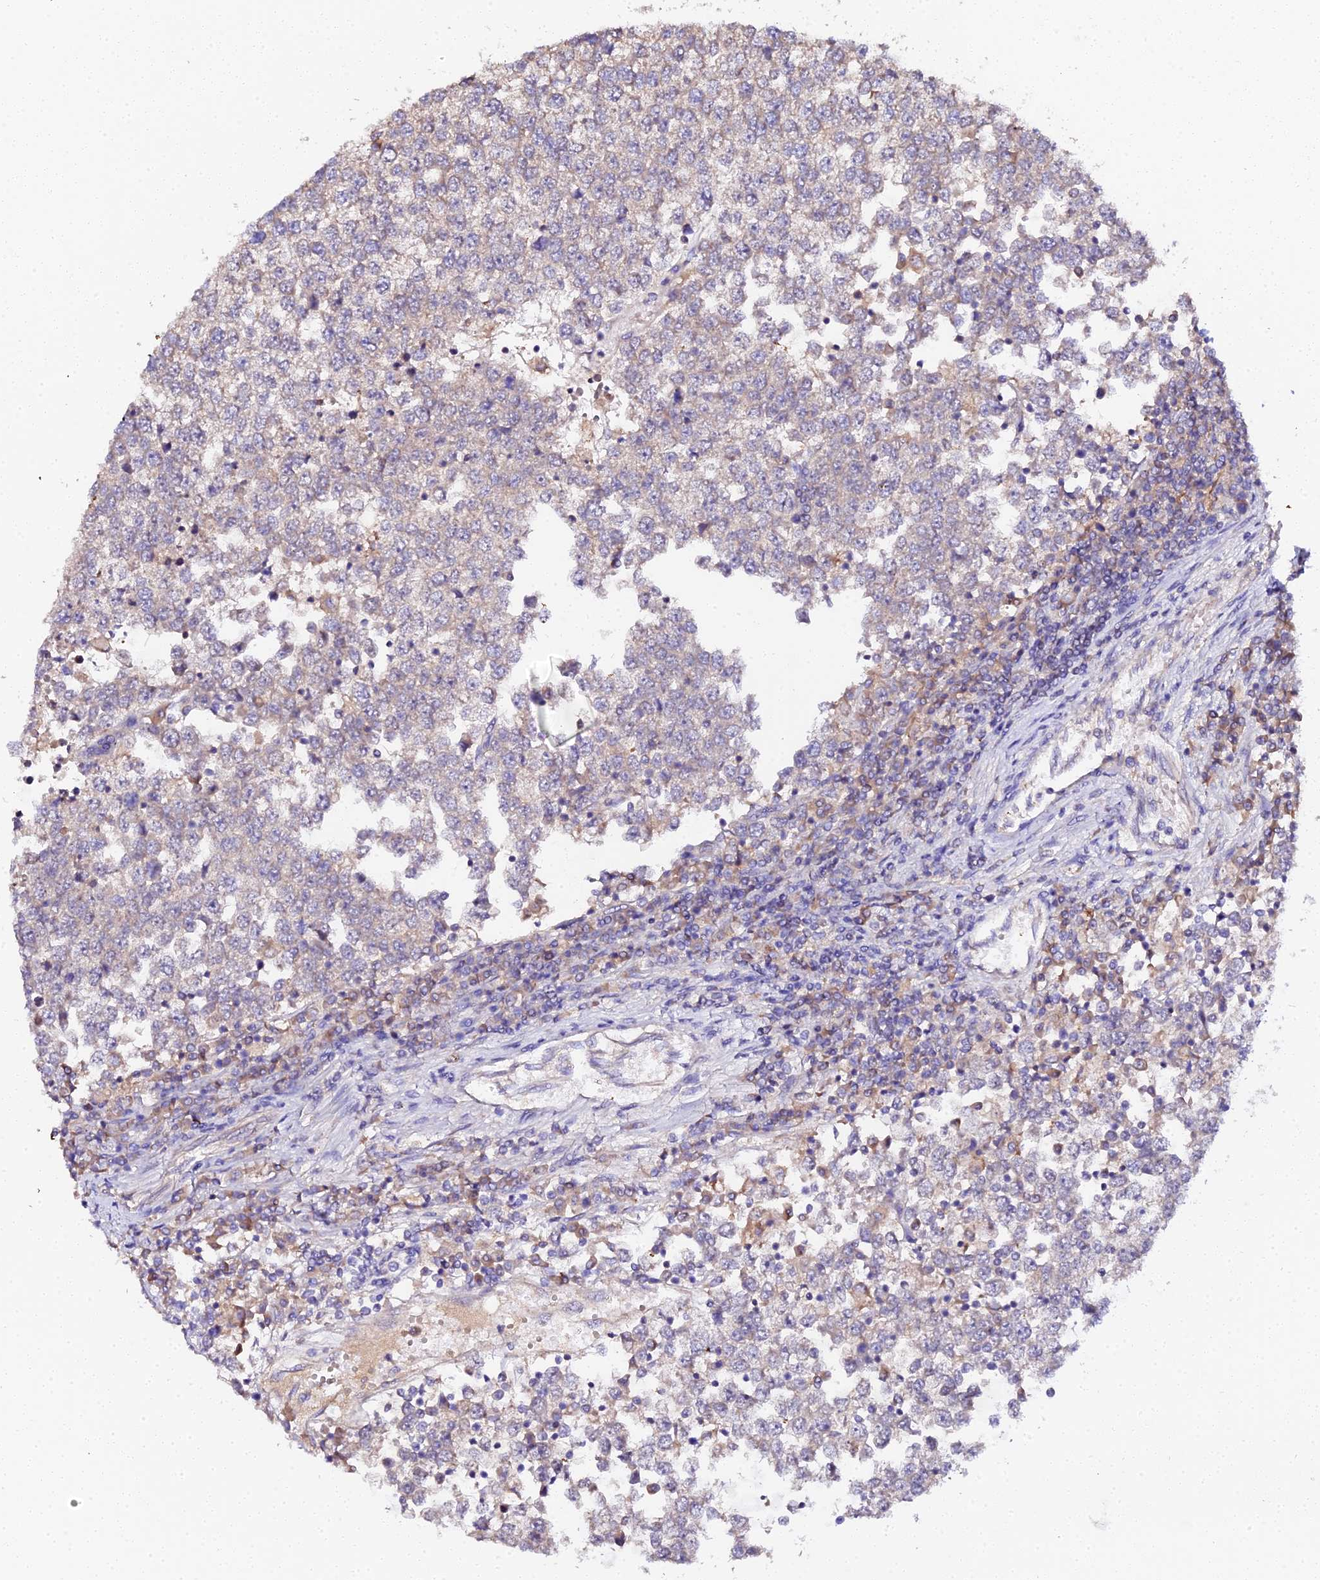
{"staining": {"intensity": "moderate", "quantity": "<25%", "location": "cytoplasmic/membranous"}, "tissue": "testis cancer", "cell_type": "Tumor cells", "image_type": "cancer", "snomed": [{"axis": "morphology", "description": "Seminoma, NOS"}, {"axis": "topography", "description": "Testis"}], "caption": "Seminoma (testis) was stained to show a protein in brown. There is low levels of moderate cytoplasmic/membranous expression in approximately <25% of tumor cells.", "gene": "SCX", "patient": {"sex": "male", "age": 65}}